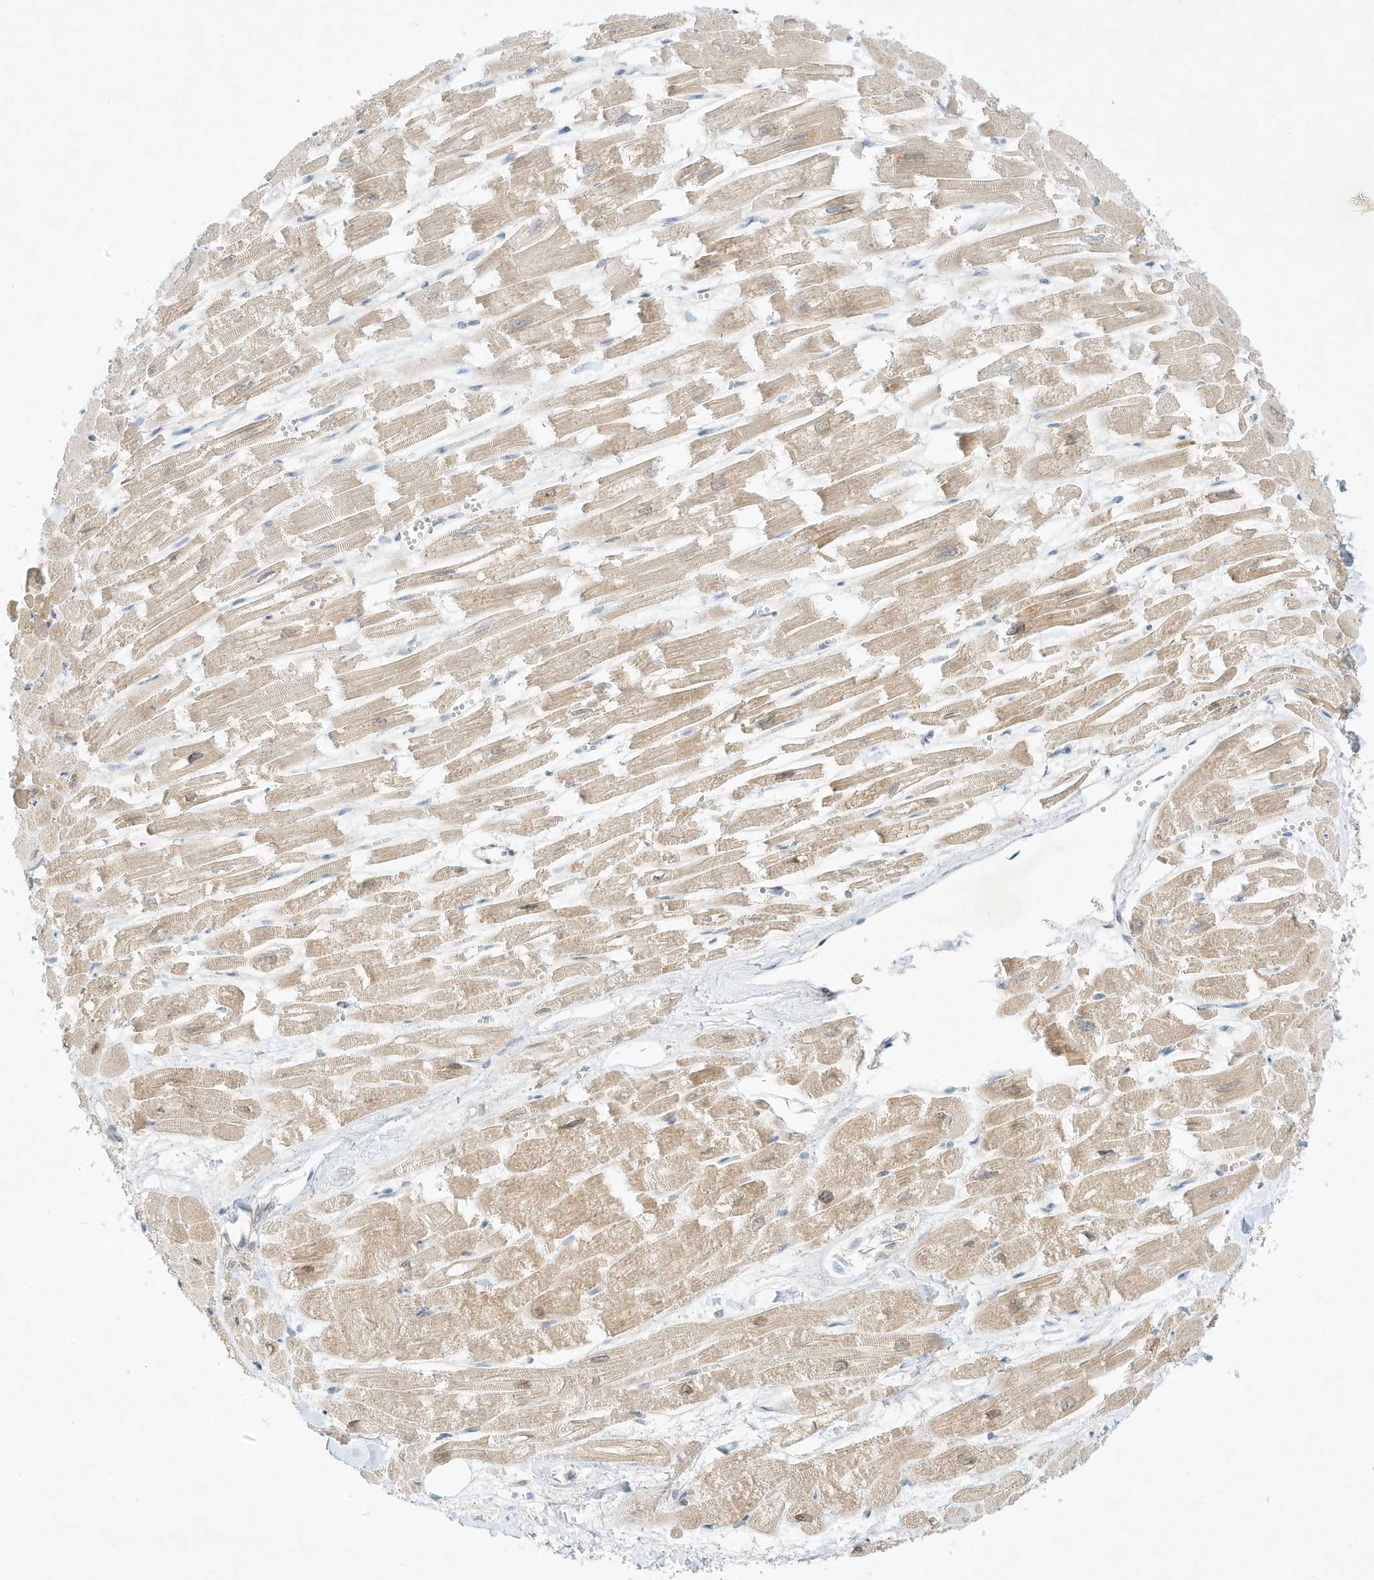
{"staining": {"intensity": "moderate", "quantity": "25%-75%", "location": "cytoplasmic/membranous"}, "tissue": "heart muscle", "cell_type": "Cardiomyocytes", "image_type": "normal", "snomed": [{"axis": "morphology", "description": "Normal tissue, NOS"}, {"axis": "topography", "description": "Heart"}], "caption": "A high-resolution micrograph shows immunohistochemistry (IHC) staining of unremarkable heart muscle, which exhibits moderate cytoplasmic/membranous expression in about 25%-75% of cardiomyocytes. (IHC, brightfield microscopy, high magnification).", "gene": "PAK6", "patient": {"sex": "male", "age": 54}}